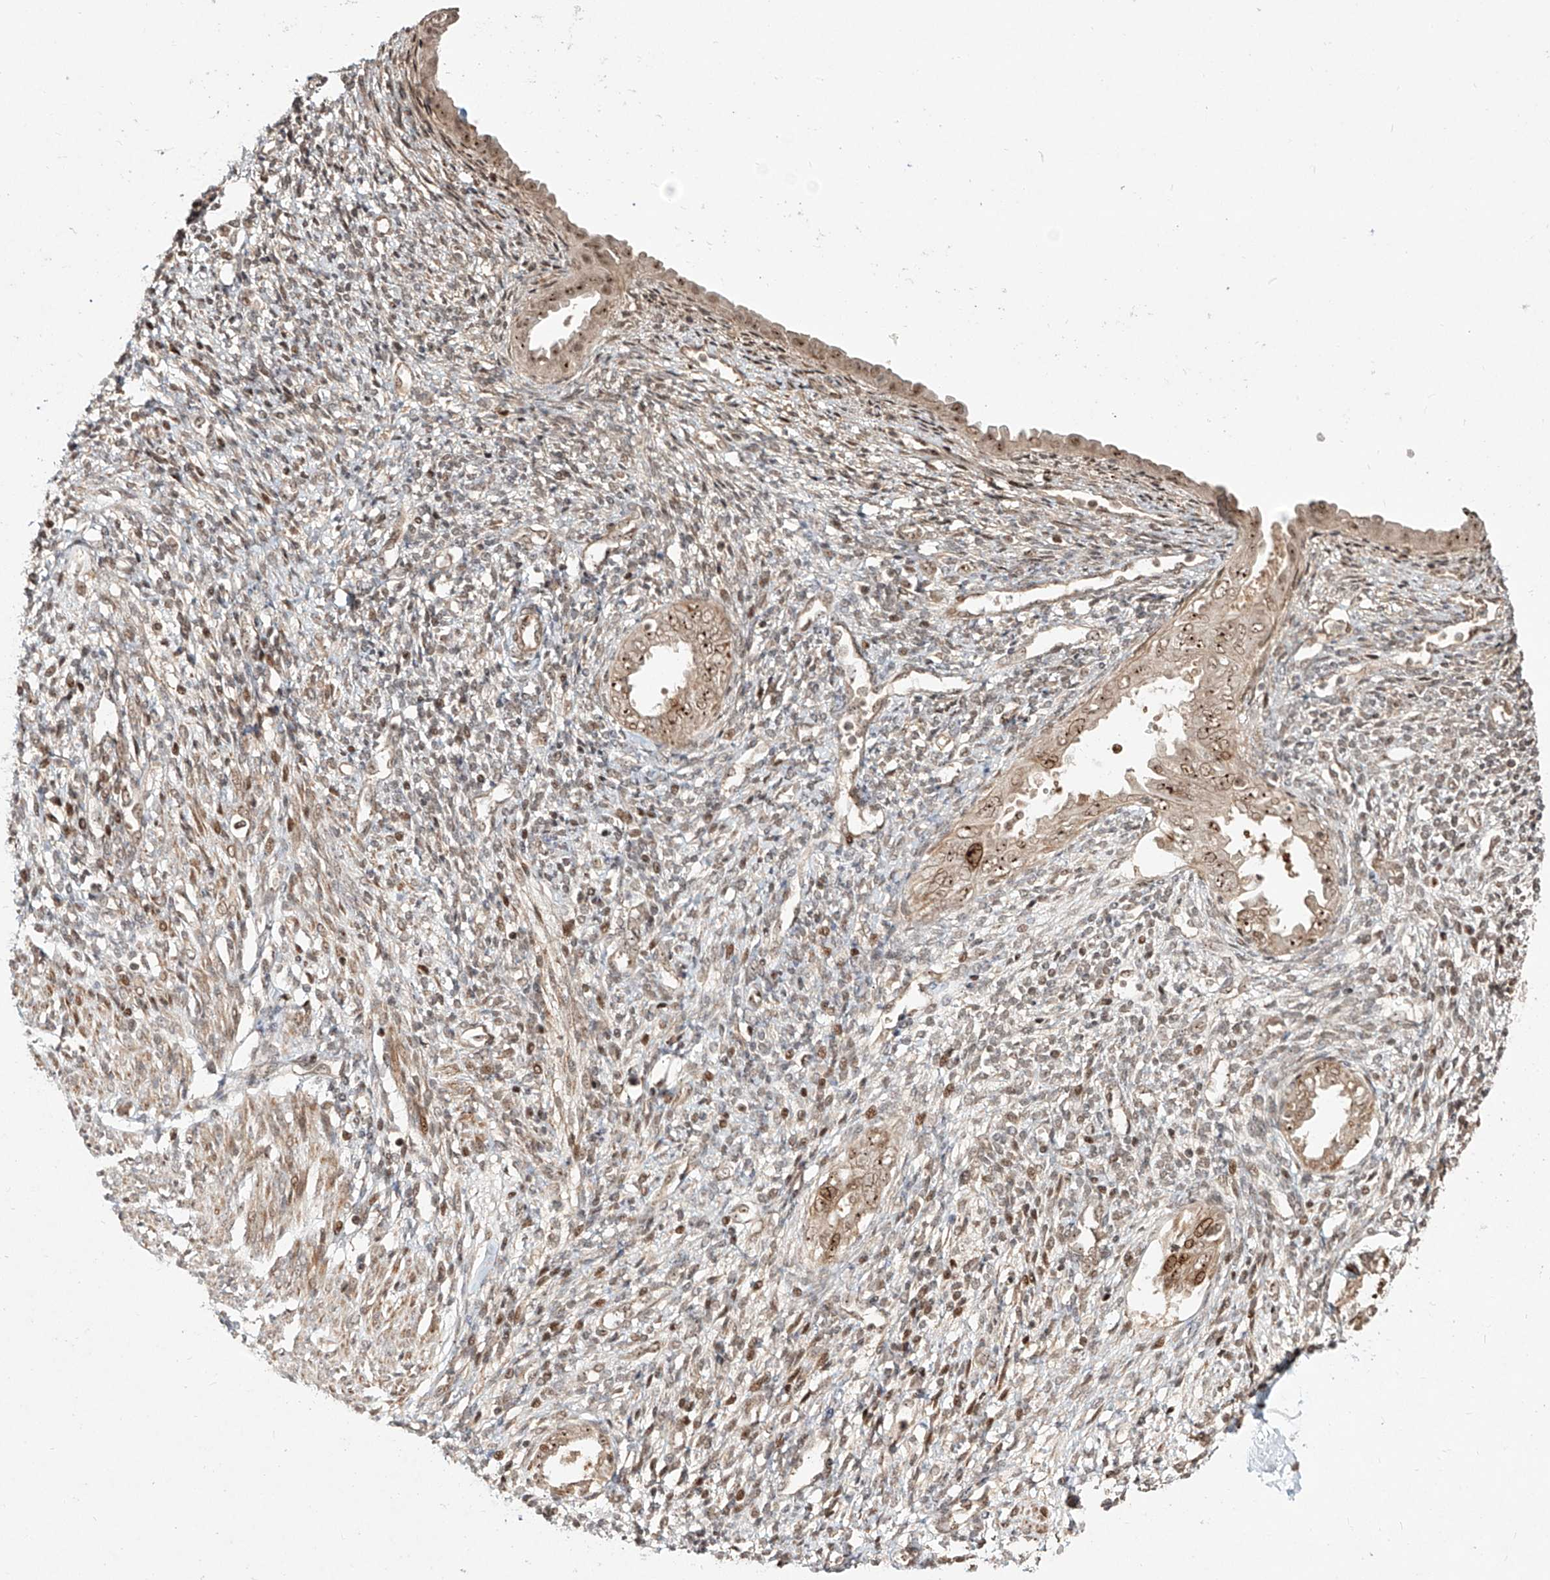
{"staining": {"intensity": "moderate", "quantity": "25%-75%", "location": "nuclear"}, "tissue": "endometrium", "cell_type": "Cells in endometrial stroma", "image_type": "normal", "snomed": [{"axis": "morphology", "description": "Normal tissue, NOS"}, {"axis": "topography", "description": "Endometrium"}], "caption": "Immunohistochemistry staining of normal endometrium, which demonstrates medium levels of moderate nuclear staining in about 25%-75% of cells in endometrial stroma indicating moderate nuclear protein staining. The staining was performed using DAB (brown) for protein detection and nuclei were counterstained in hematoxylin (blue).", "gene": "ZNF710", "patient": {"sex": "female", "age": 66}}